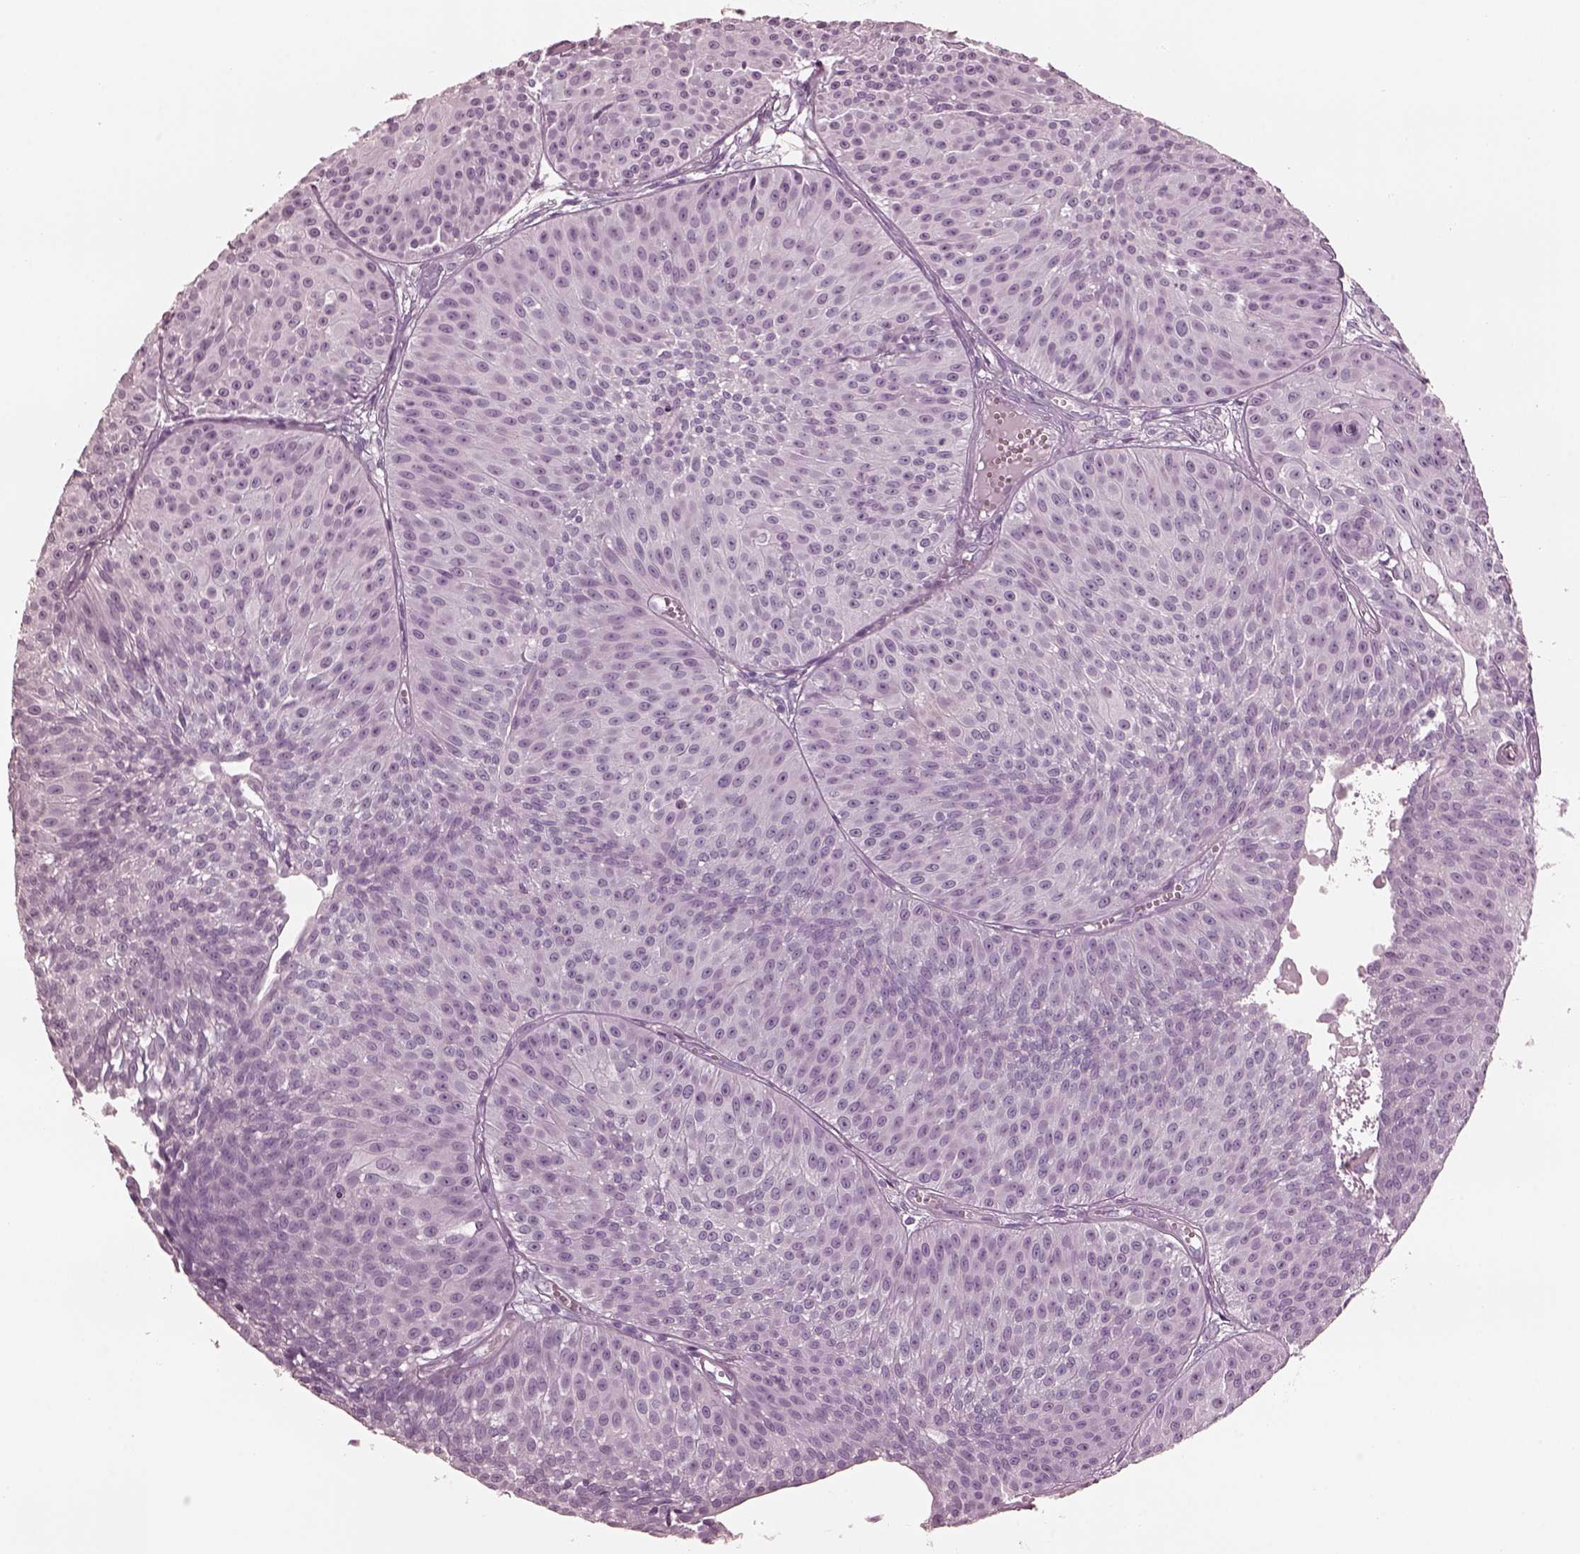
{"staining": {"intensity": "negative", "quantity": "none", "location": "none"}, "tissue": "urothelial cancer", "cell_type": "Tumor cells", "image_type": "cancer", "snomed": [{"axis": "morphology", "description": "Urothelial carcinoma, Low grade"}, {"axis": "topography", "description": "Urinary bladder"}], "caption": "Immunohistochemistry (IHC) of urothelial cancer demonstrates no expression in tumor cells.", "gene": "FABP9", "patient": {"sex": "male", "age": 63}}